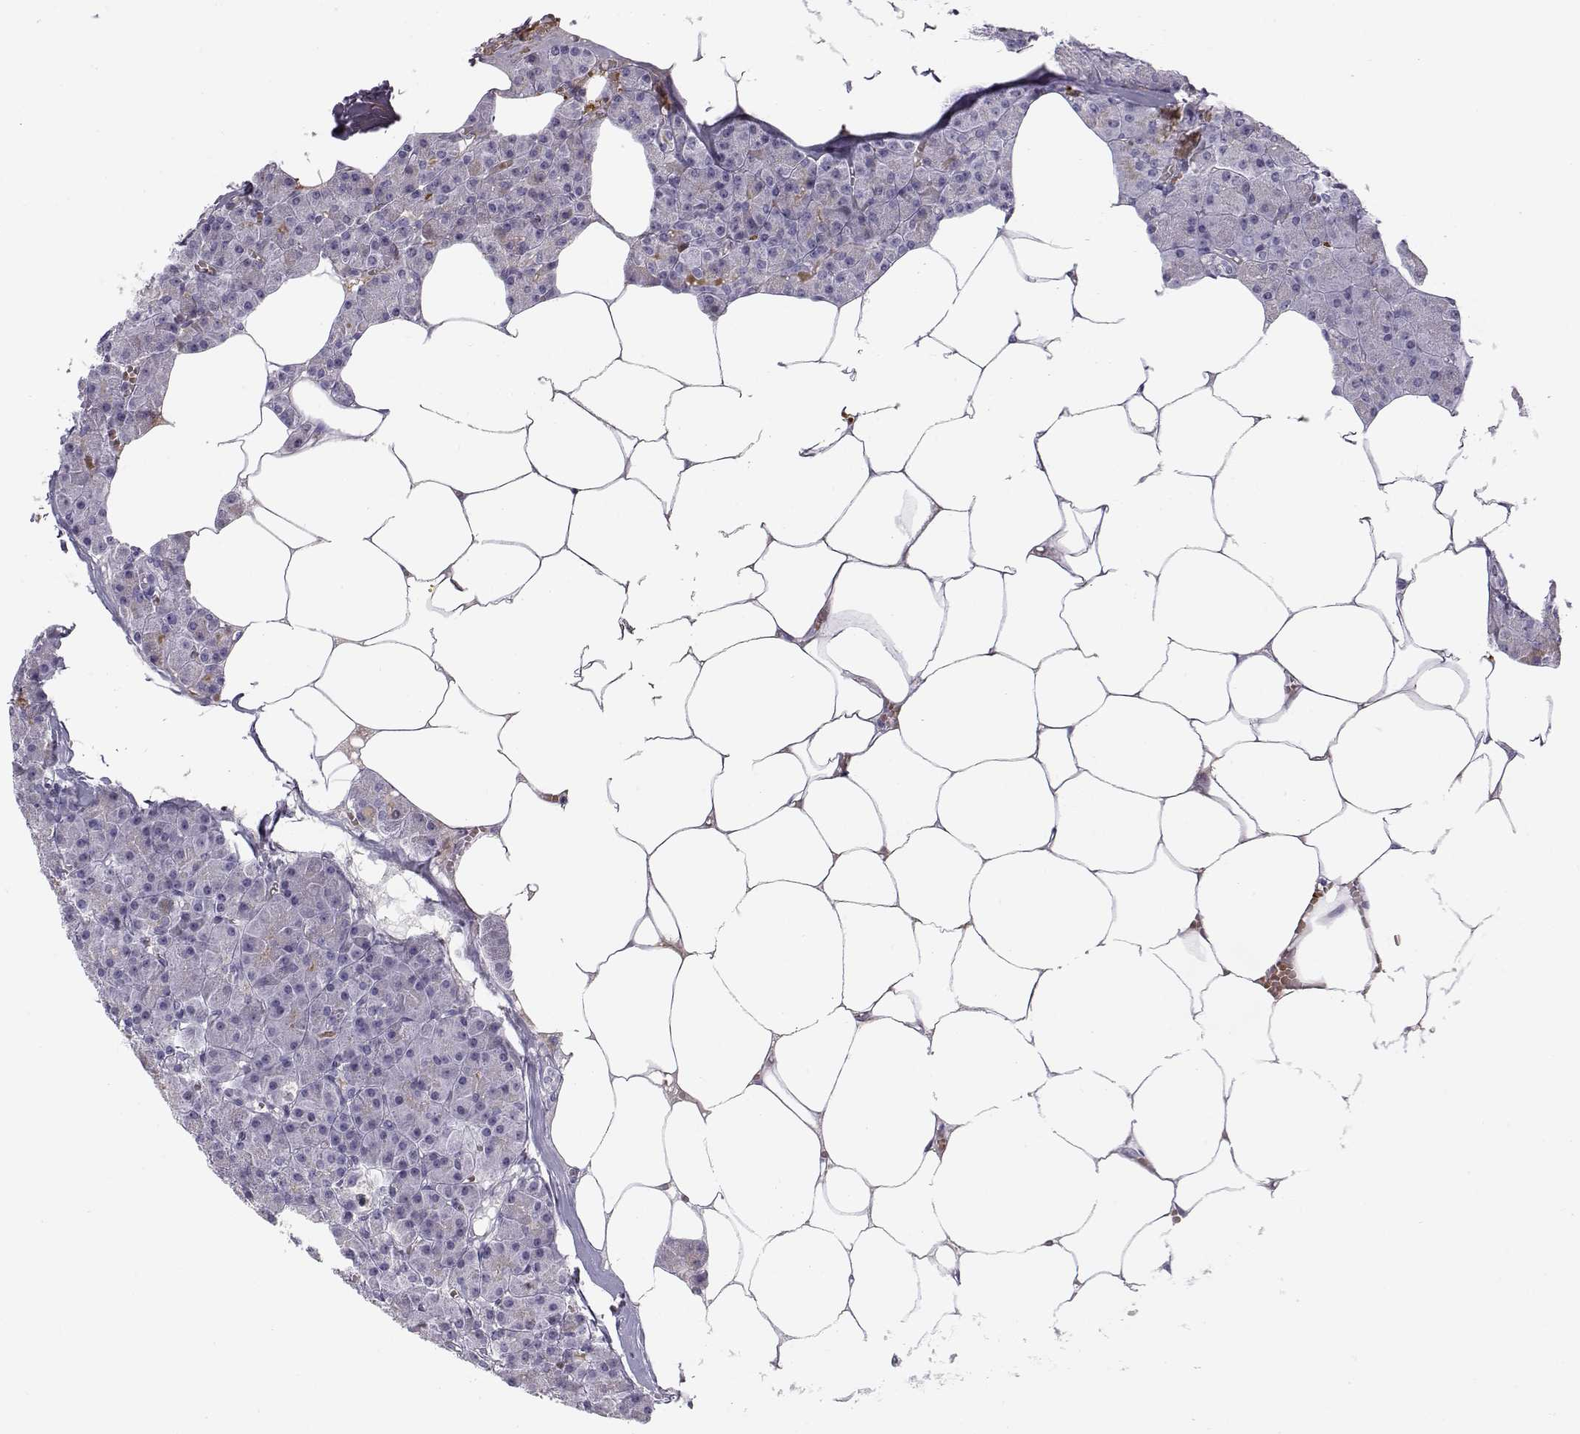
{"staining": {"intensity": "negative", "quantity": "none", "location": "none"}, "tissue": "pancreas", "cell_type": "Exocrine glandular cells", "image_type": "normal", "snomed": [{"axis": "morphology", "description": "Normal tissue, NOS"}, {"axis": "topography", "description": "Pancreas"}], "caption": "Exocrine glandular cells are negative for brown protein staining in normal pancreas. Nuclei are stained in blue.", "gene": "PABPC1L2A", "patient": {"sex": "female", "age": 45}}